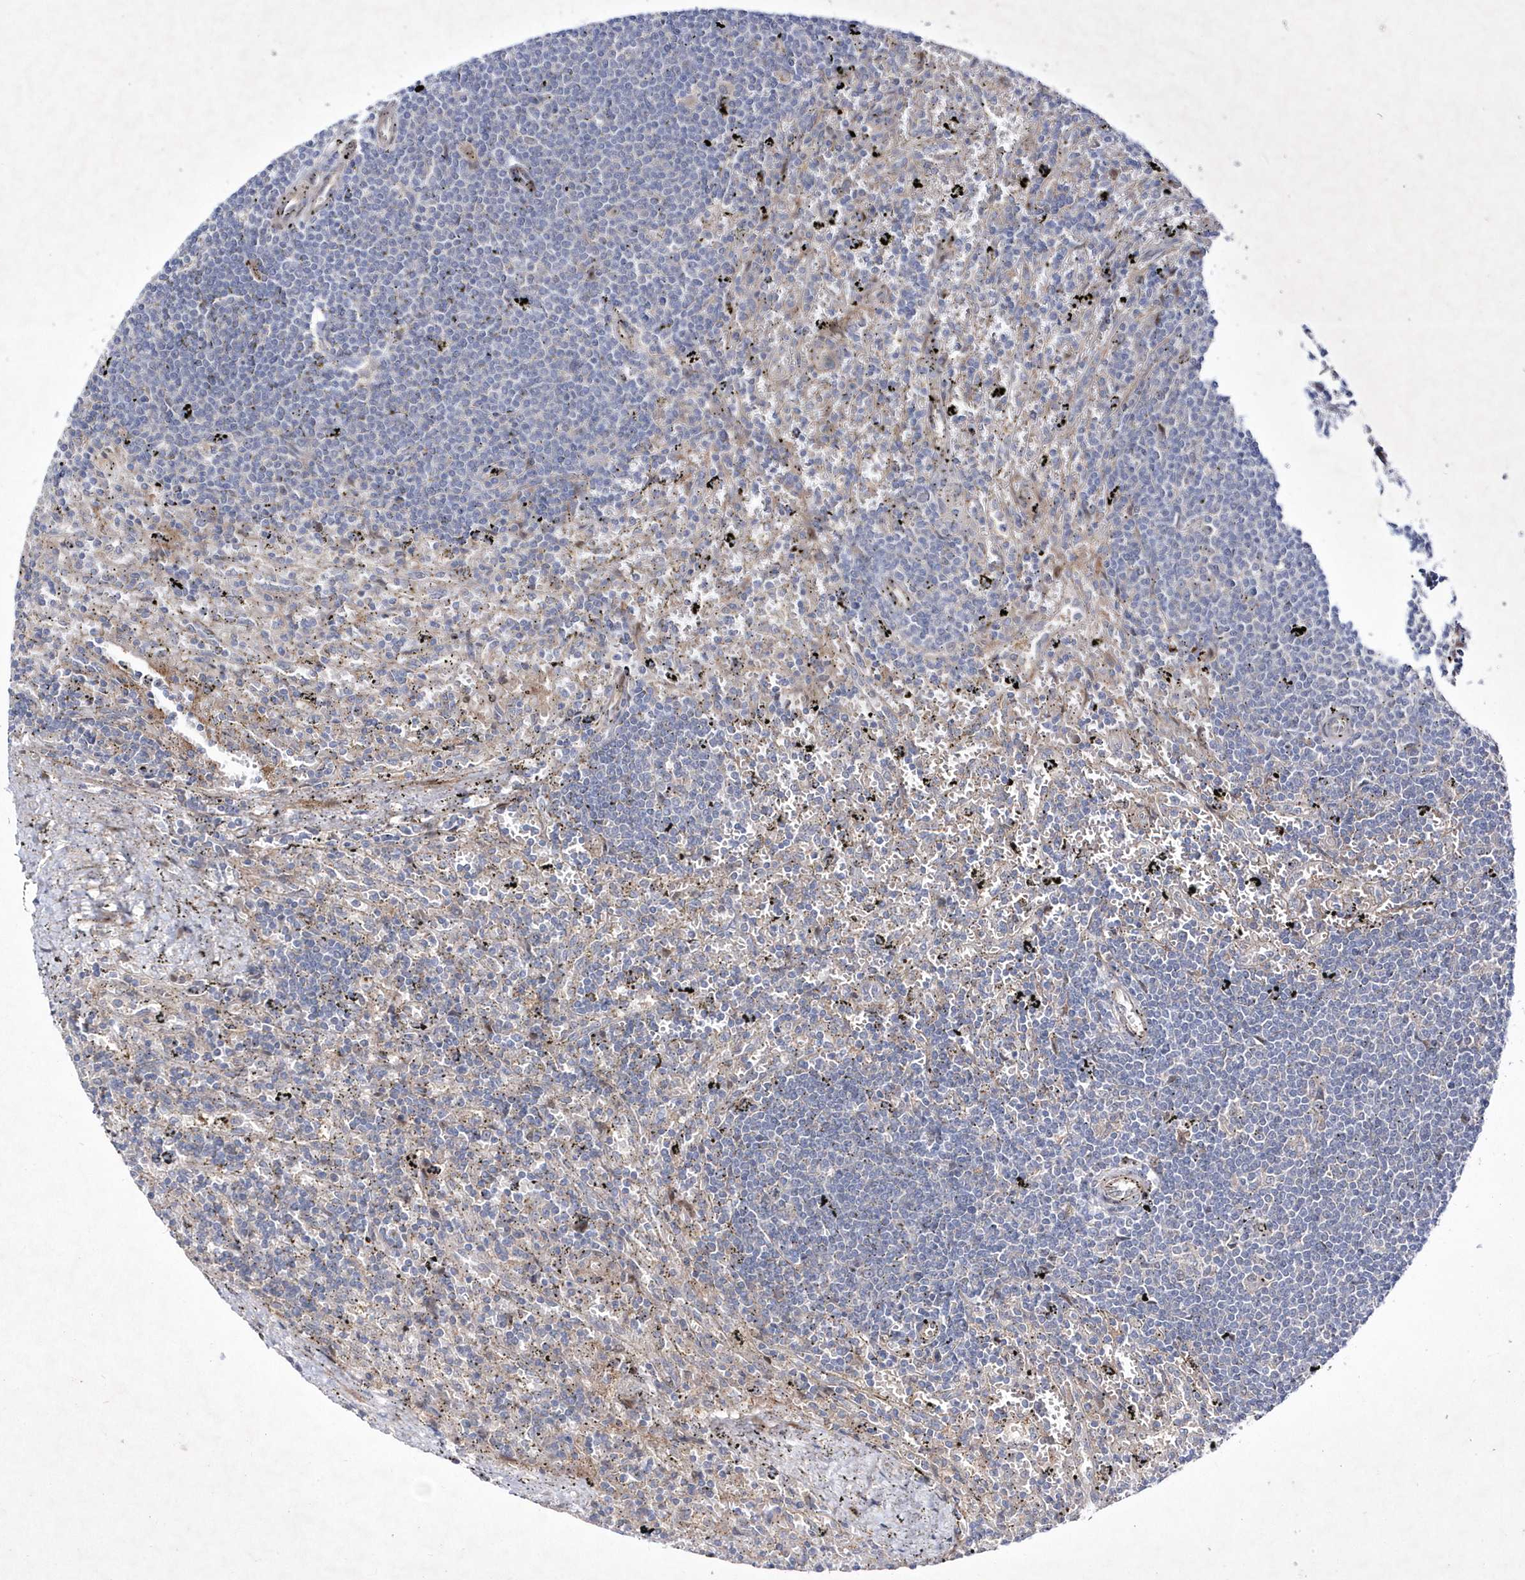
{"staining": {"intensity": "negative", "quantity": "none", "location": "none"}, "tissue": "lymphoma", "cell_type": "Tumor cells", "image_type": "cancer", "snomed": [{"axis": "morphology", "description": "Malignant lymphoma, non-Hodgkin's type, Low grade"}, {"axis": "topography", "description": "Spleen"}], "caption": "IHC of human lymphoma displays no staining in tumor cells.", "gene": "DSPP", "patient": {"sex": "male", "age": 76}}